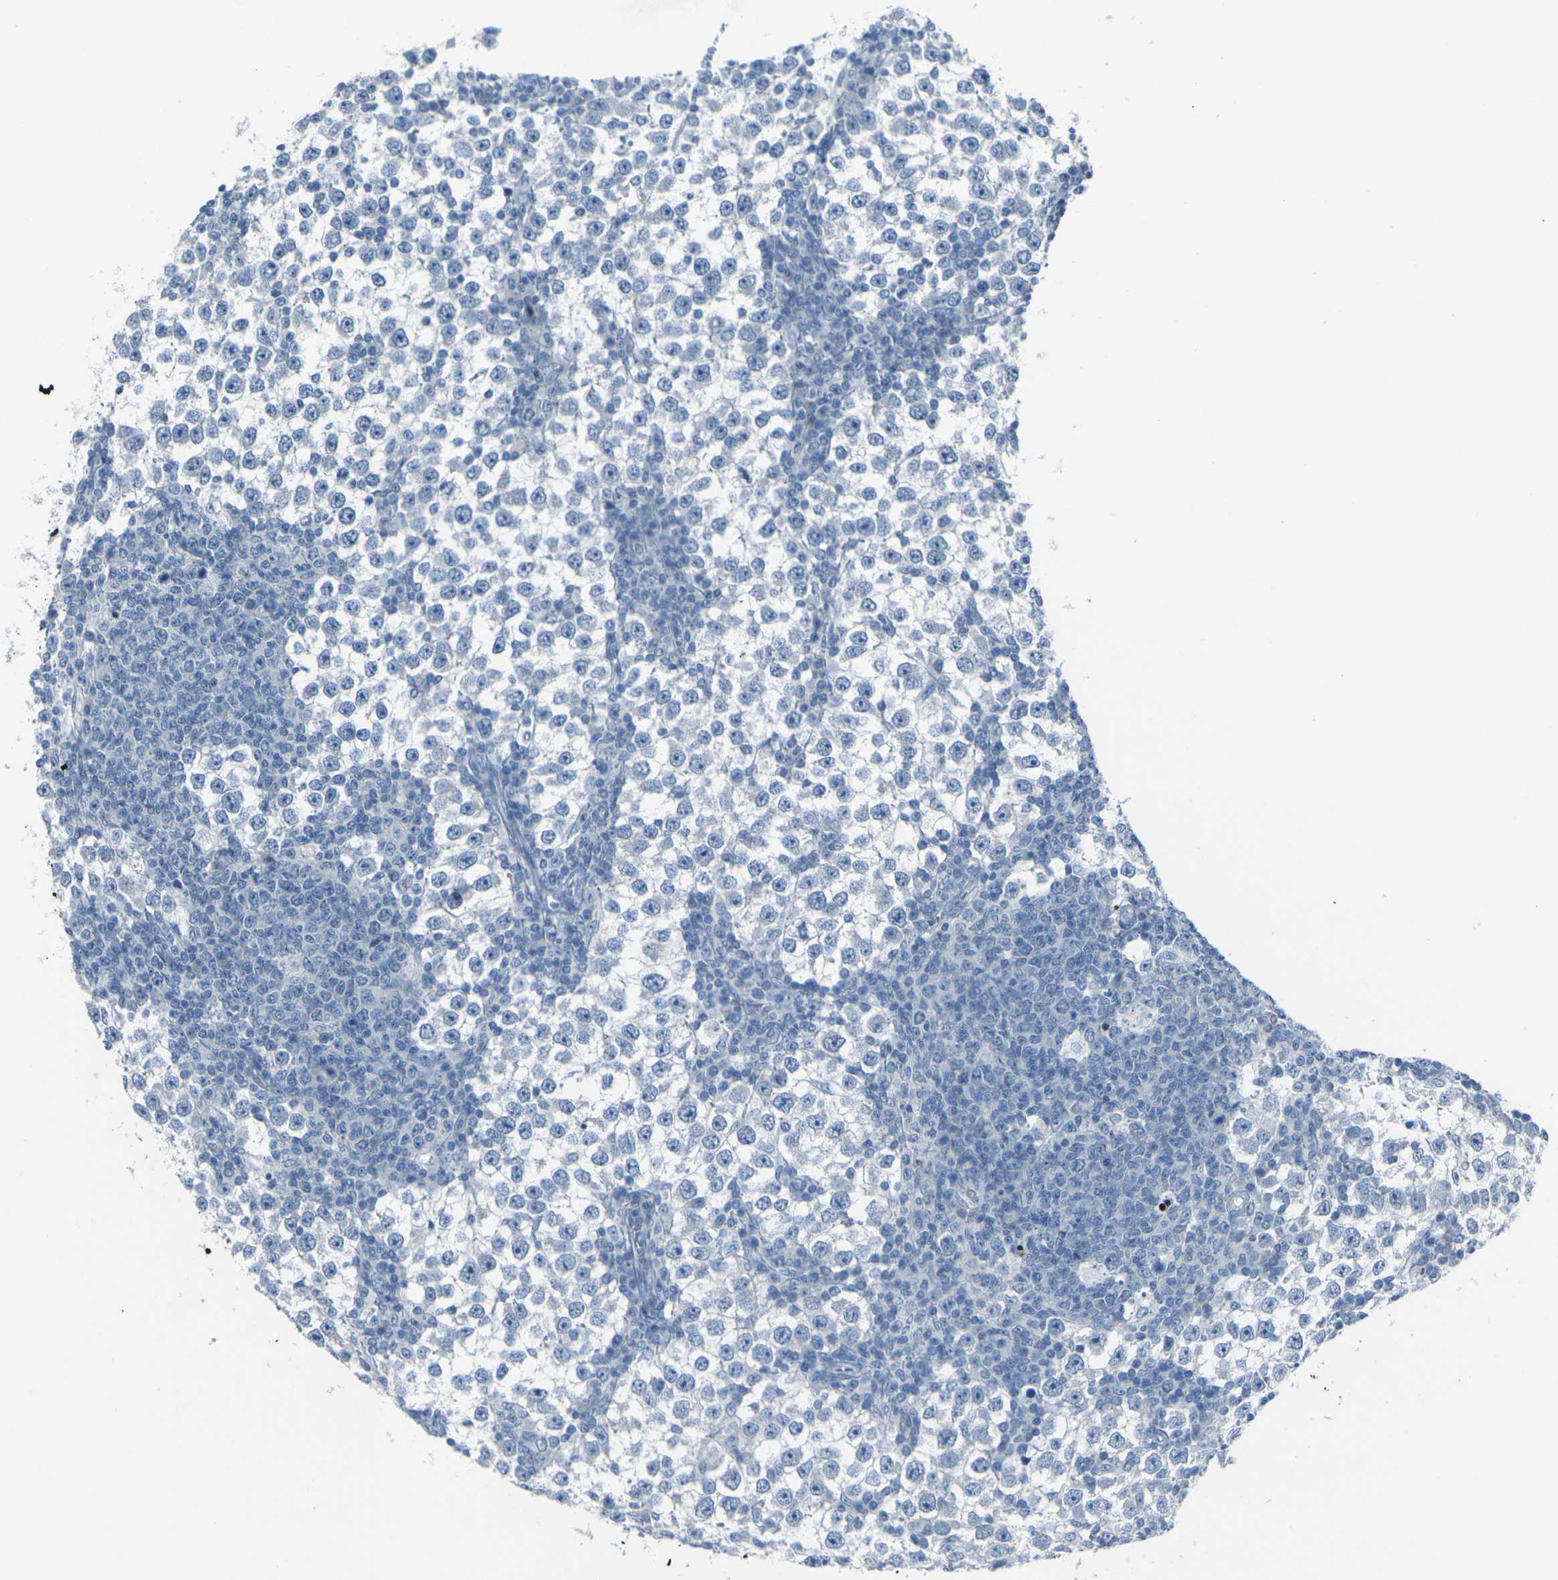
{"staining": {"intensity": "negative", "quantity": "none", "location": "none"}, "tissue": "testis cancer", "cell_type": "Tumor cells", "image_type": "cancer", "snomed": [{"axis": "morphology", "description": "Seminoma, NOS"}, {"axis": "topography", "description": "Testis"}], "caption": "Tumor cells are negative for protein expression in human seminoma (testis).", "gene": "ANKRD46", "patient": {"sex": "male", "age": 65}}